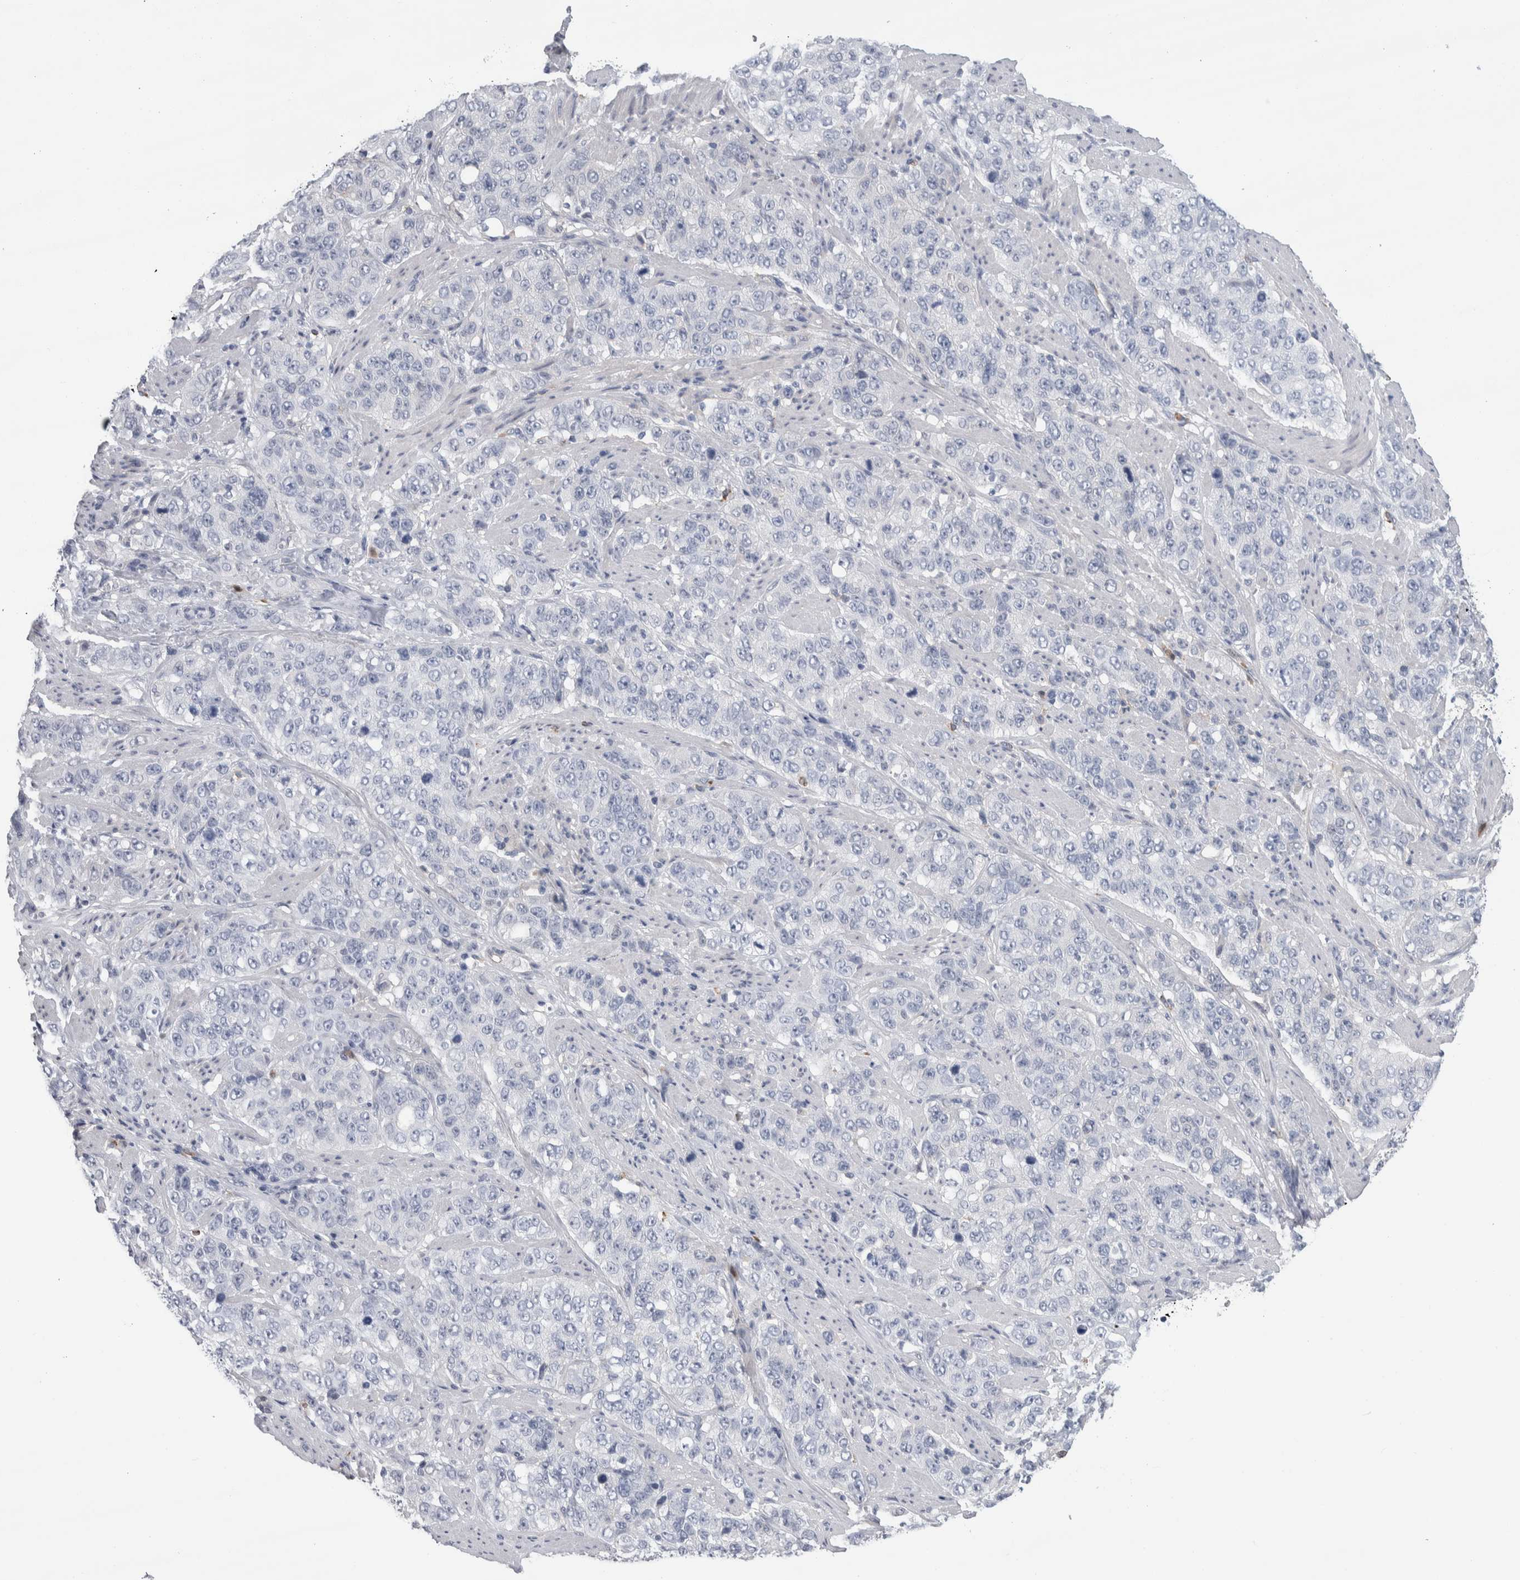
{"staining": {"intensity": "negative", "quantity": "none", "location": "none"}, "tissue": "stomach cancer", "cell_type": "Tumor cells", "image_type": "cancer", "snomed": [{"axis": "morphology", "description": "Adenocarcinoma, NOS"}, {"axis": "topography", "description": "Stomach"}], "caption": "A micrograph of stomach adenocarcinoma stained for a protein exhibits no brown staining in tumor cells. (DAB IHC visualized using brightfield microscopy, high magnification).", "gene": "LURAP1L", "patient": {"sex": "male", "age": 48}}